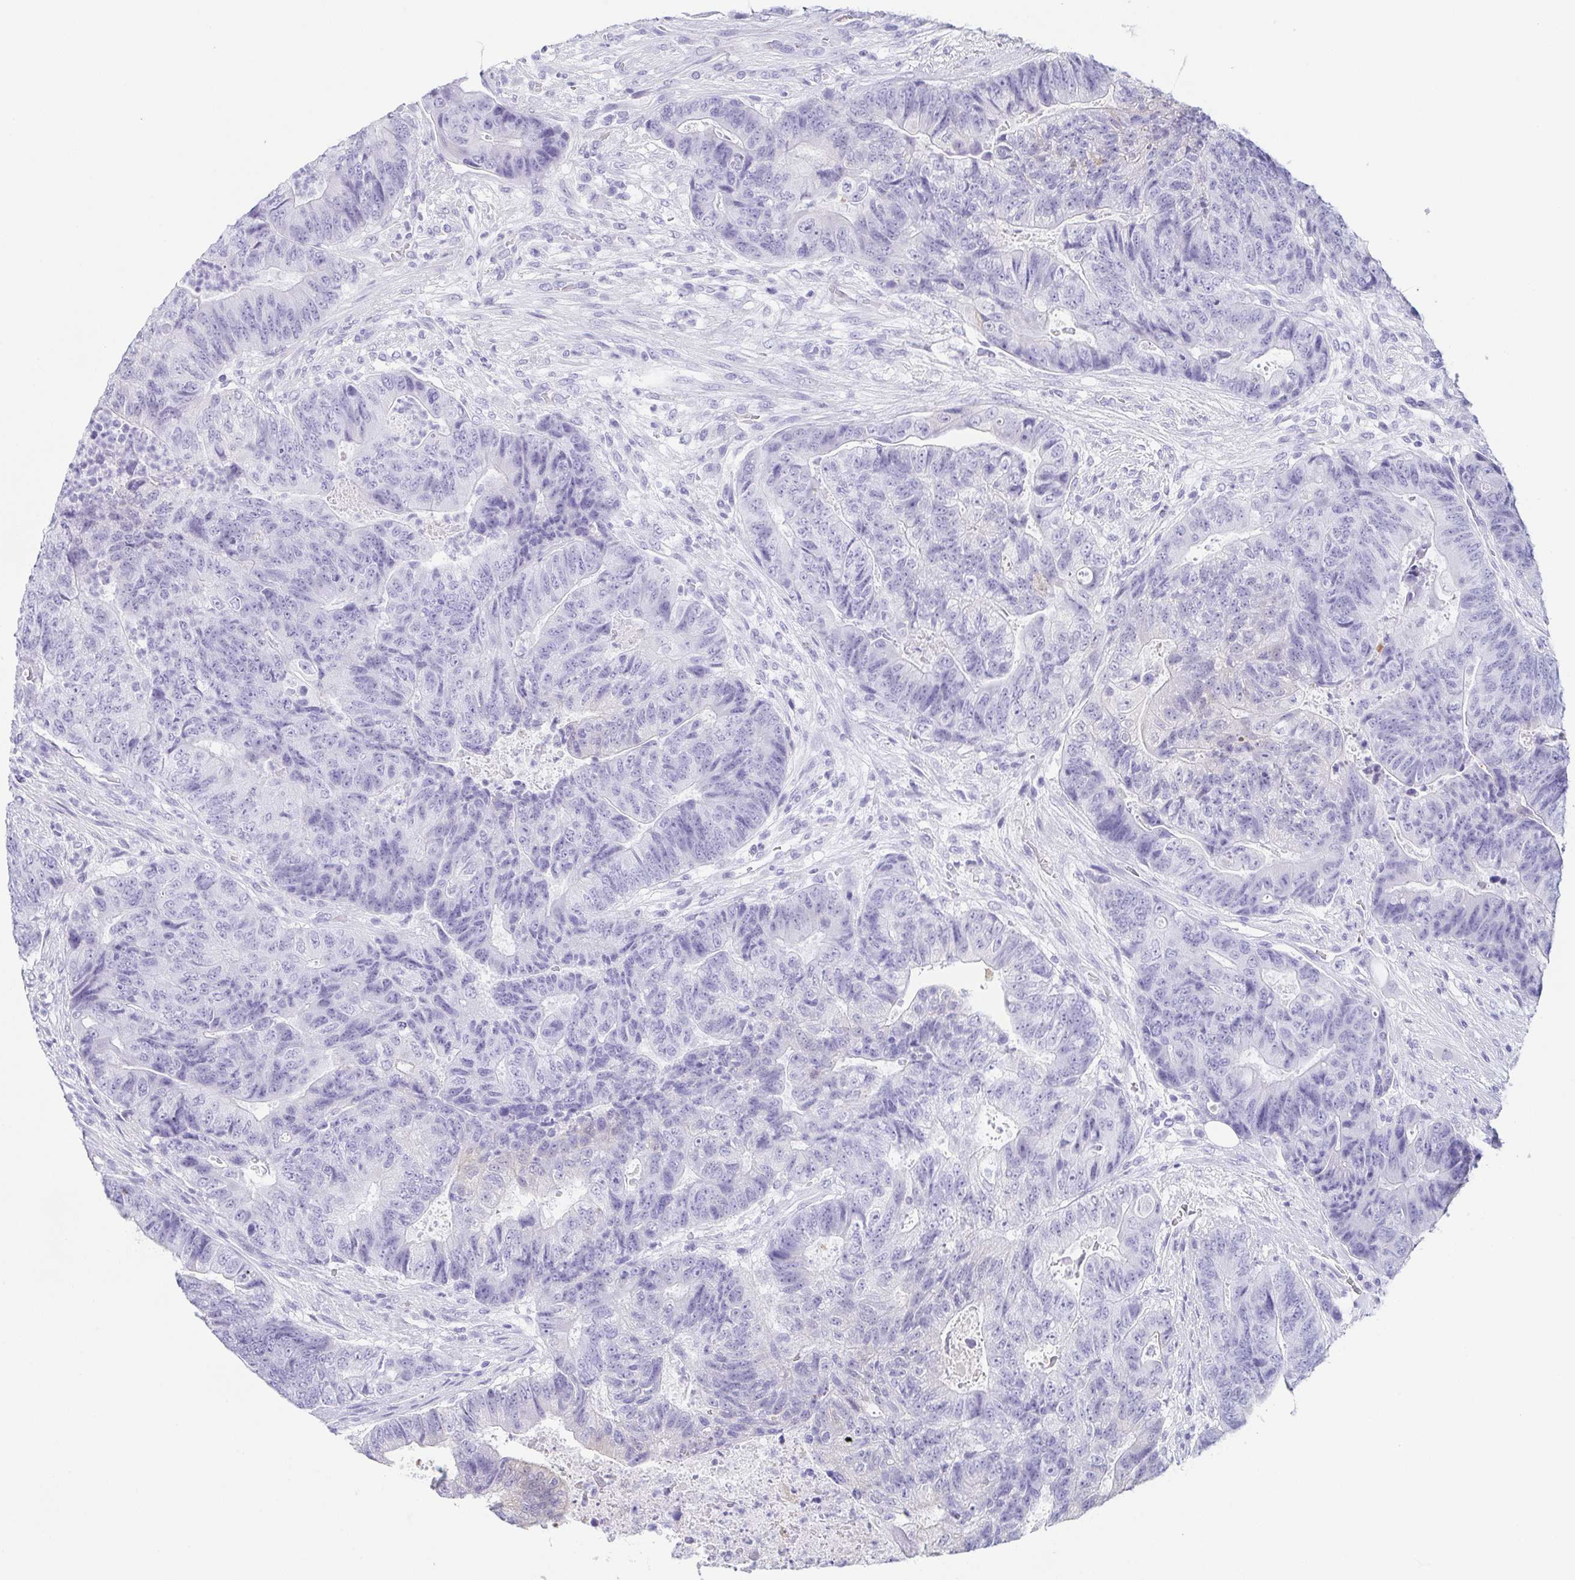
{"staining": {"intensity": "negative", "quantity": "none", "location": "none"}, "tissue": "colorectal cancer", "cell_type": "Tumor cells", "image_type": "cancer", "snomed": [{"axis": "morphology", "description": "Normal tissue, NOS"}, {"axis": "morphology", "description": "Adenocarcinoma, NOS"}, {"axis": "topography", "description": "Colon"}], "caption": "High magnification brightfield microscopy of adenocarcinoma (colorectal) stained with DAB (3,3'-diaminobenzidine) (brown) and counterstained with hematoxylin (blue): tumor cells show no significant staining.", "gene": "ZG16B", "patient": {"sex": "female", "age": 48}}